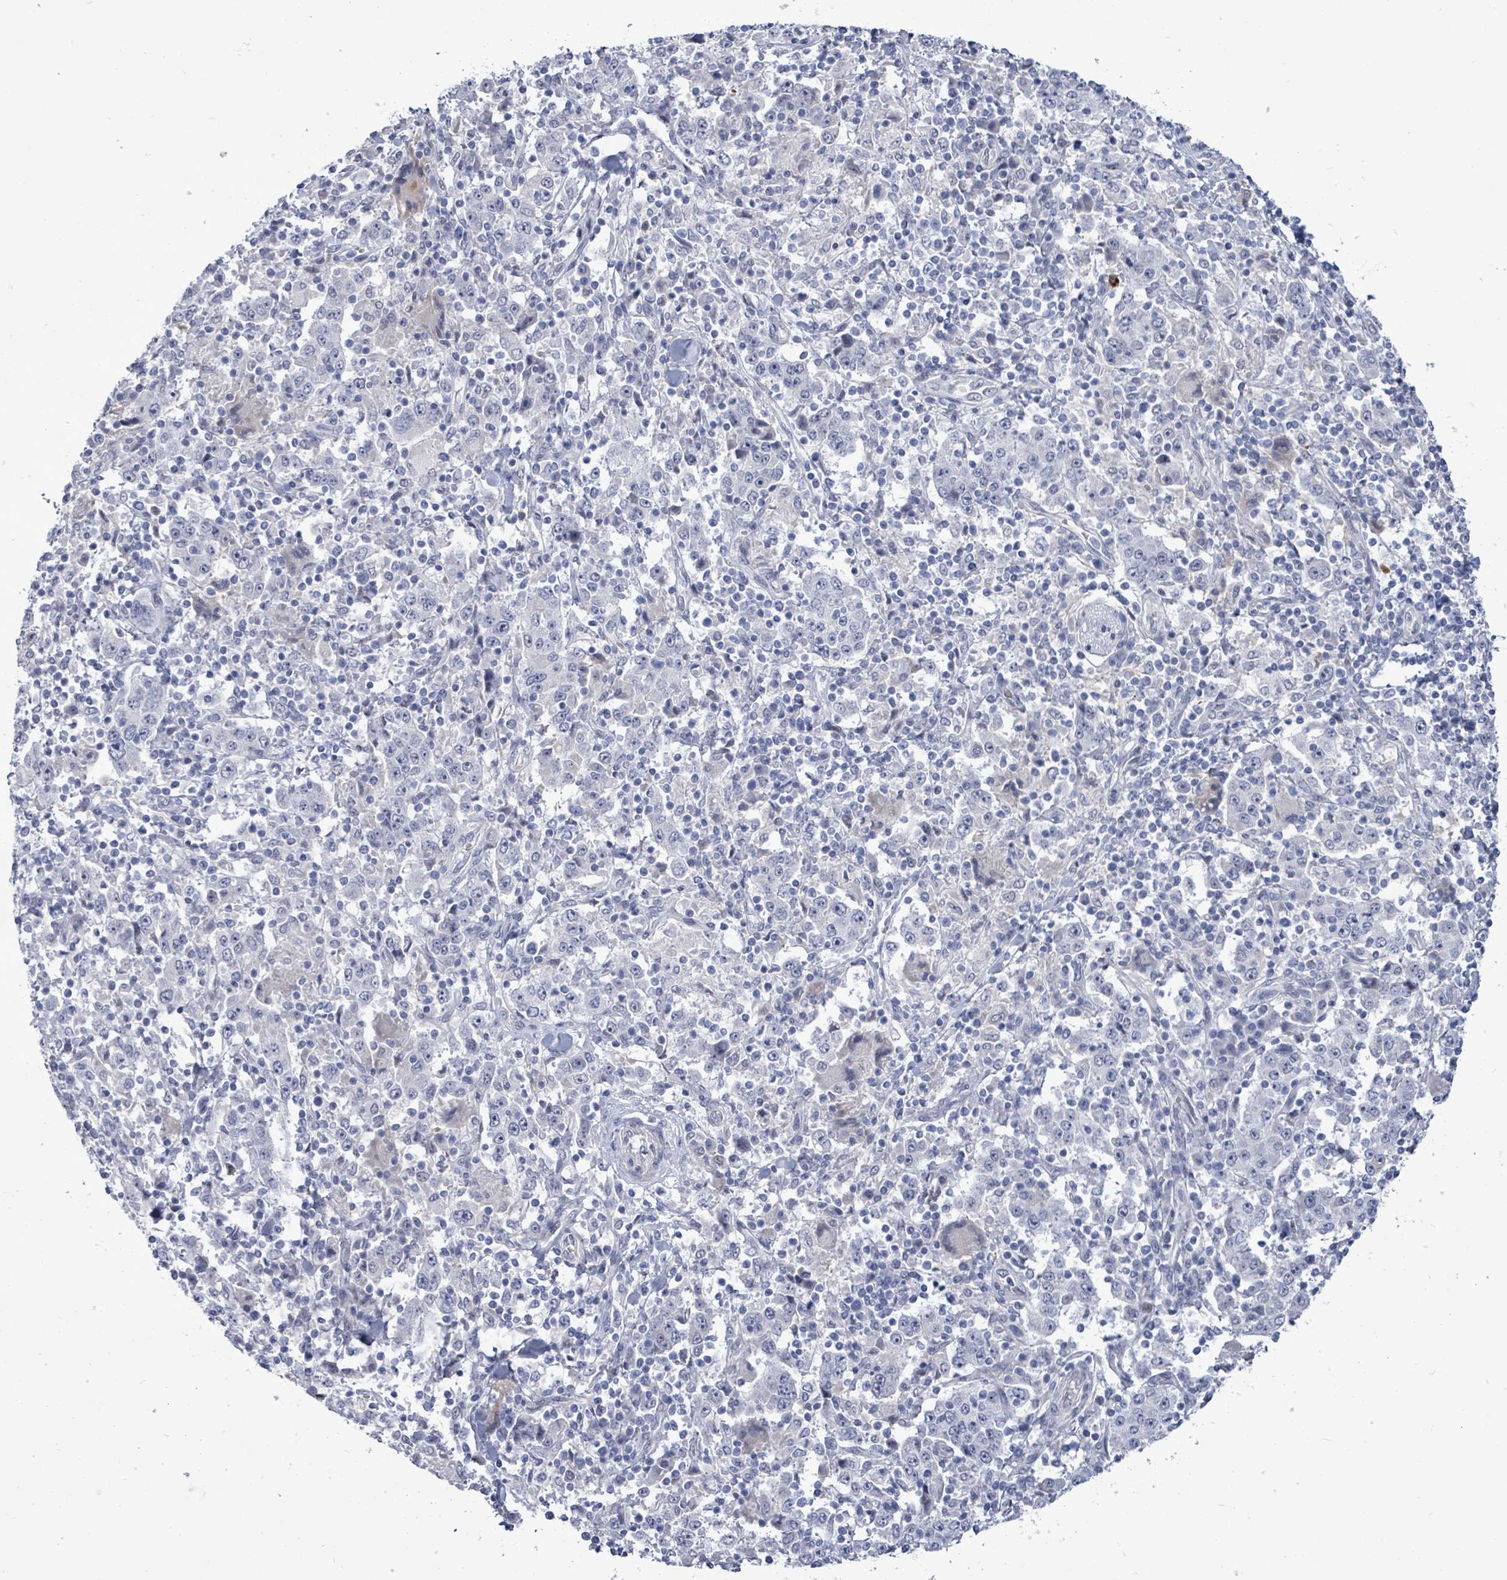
{"staining": {"intensity": "negative", "quantity": "none", "location": "none"}, "tissue": "stomach cancer", "cell_type": "Tumor cells", "image_type": "cancer", "snomed": [{"axis": "morphology", "description": "Normal tissue, NOS"}, {"axis": "morphology", "description": "Adenocarcinoma, NOS"}, {"axis": "topography", "description": "Stomach, upper"}, {"axis": "topography", "description": "Stomach"}], "caption": "Human adenocarcinoma (stomach) stained for a protein using immunohistochemistry shows no positivity in tumor cells.", "gene": "CT45A5", "patient": {"sex": "male", "age": 59}}